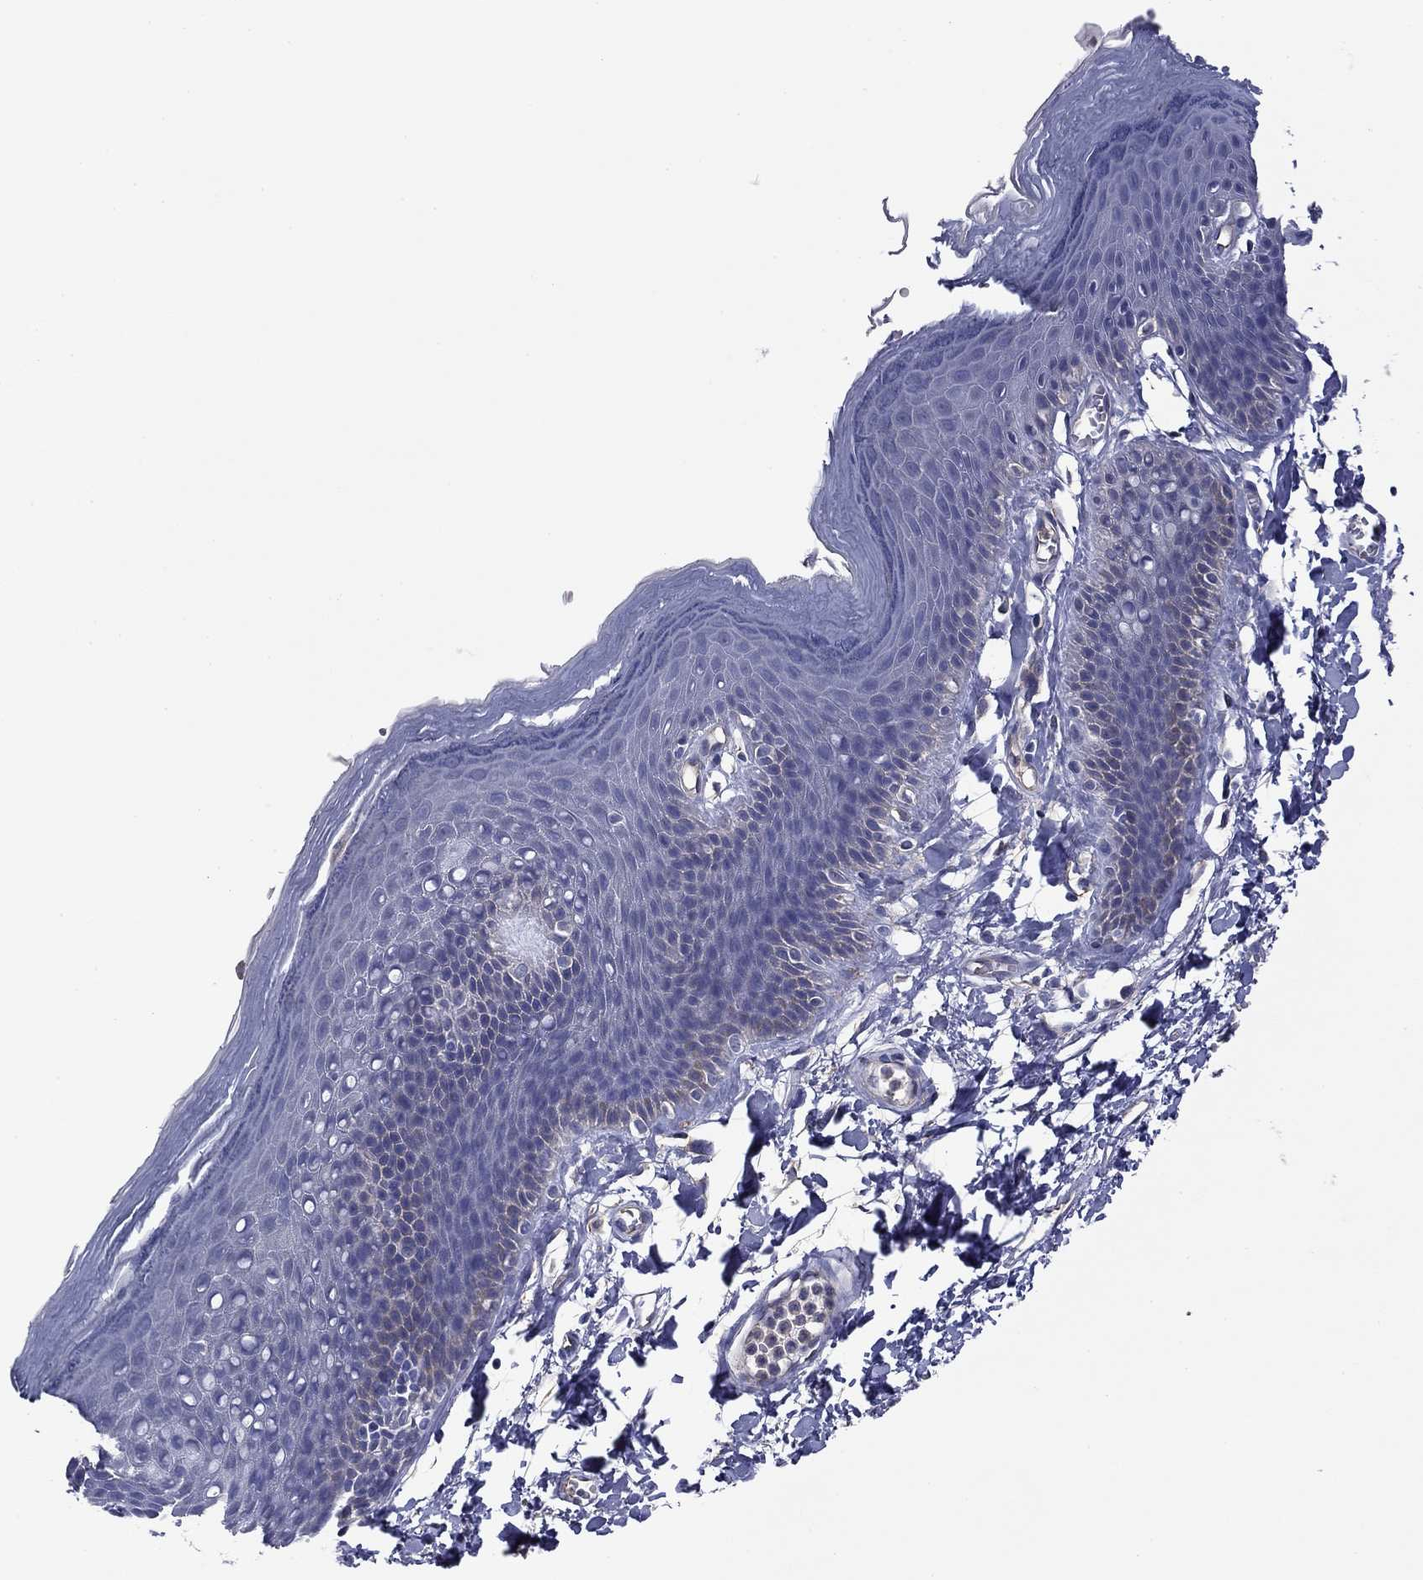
{"staining": {"intensity": "negative", "quantity": "none", "location": "none"}, "tissue": "skin", "cell_type": "Epidermal cells", "image_type": "normal", "snomed": [{"axis": "morphology", "description": "Normal tissue, NOS"}, {"axis": "topography", "description": "Anal"}], "caption": "High power microscopy micrograph of an immunohistochemistry histopathology image of normal skin, revealing no significant positivity in epidermal cells.", "gene": "TCHH", "patient": {"sex": "male", "age": 53}}